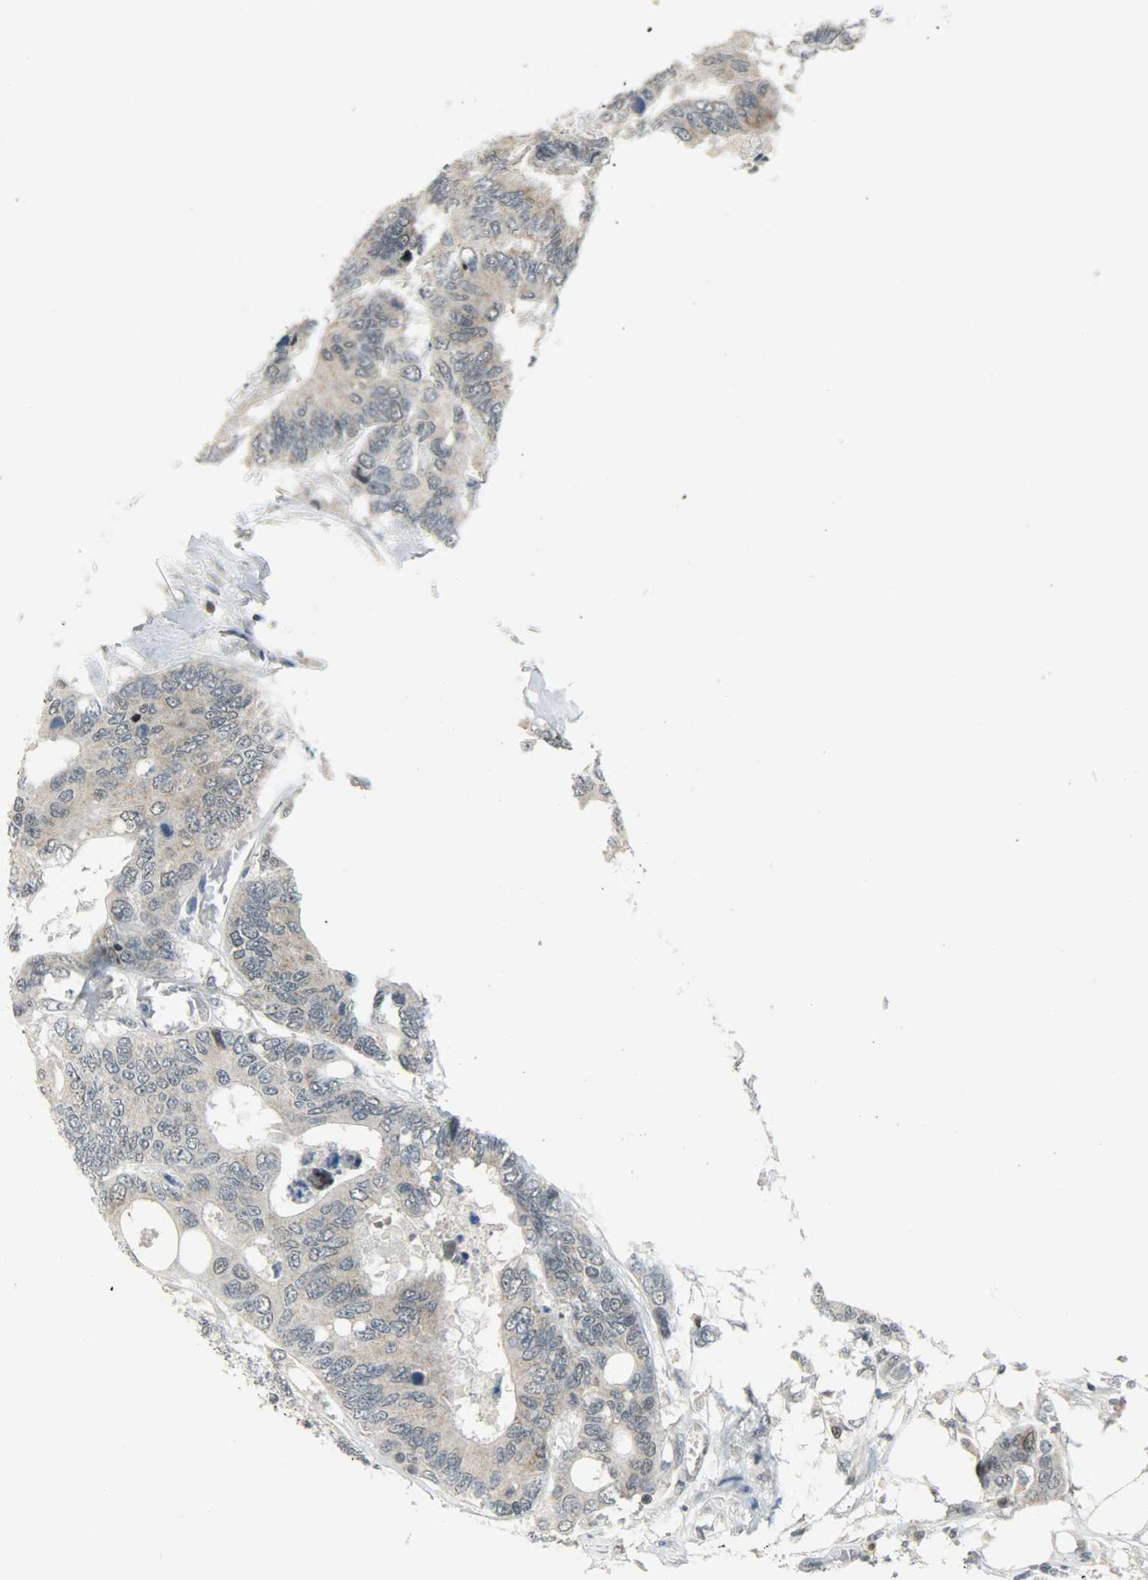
{"staining": {"intensity": "weak", "quantity": ">75%", "location": "cytoplasmic/membranous"}, "tissue": "colorectal cancer", "cell_type": "Tumor cells", "image_type": "cancer", "snomed": [{"axis": "morphology", "description": "Adenocarcinoma, NOS"}, {"axis": "topography", "description": "Rectum"}], "caption": "Protein positivity by immunohistochemistry (IHC) shows weak cytoplasmic/membranous expression in about >75% of tumor cells in colorectal cancer.", "gene": "IL15", "patient": {"sex": "male", "age": 55}}